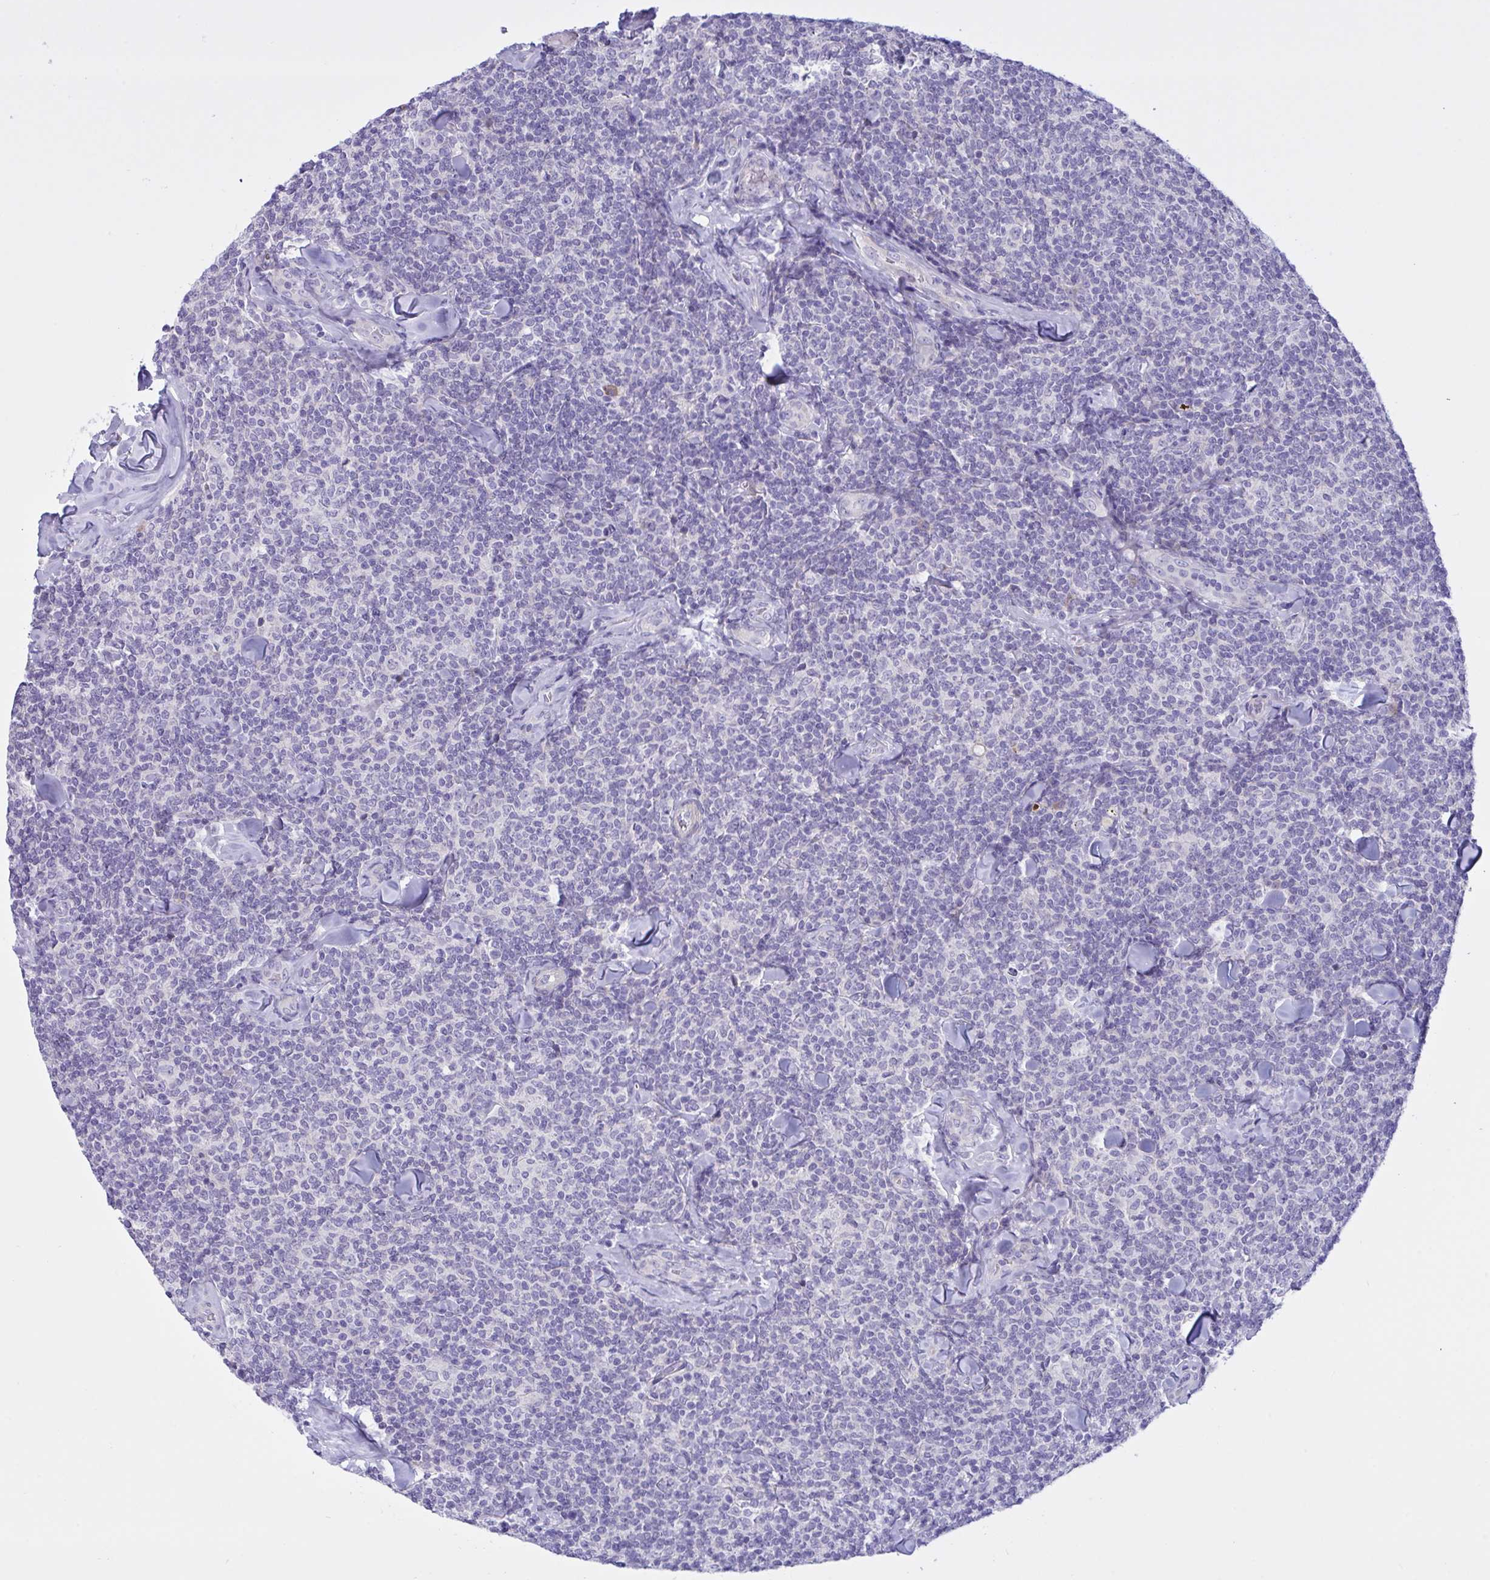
{"staining": {"intensity": "negative", "quantity": "none", "location": "none"}, "tissue": "lymphoma", "cell_type": "Tumor cells", "image_type": "cancer", "snomed": [{"axis": "morphology", "description": "Malignant lymphoma, non-Hodgkin's type, Low grade"}, {"axis": "topography", "description": "Lymph node"}], "caption": "DAB immunohistochemical staining of low-grade malignant lymphoma, non-Hodgkin's type shows no significant expression in tumor cells. (DAB (3,3'-diaminobenzidine) immunohistochemistry (IHC), high magnification).", "gene": "FAM86B1", "patient": {"sex": "female", "age": 56}}